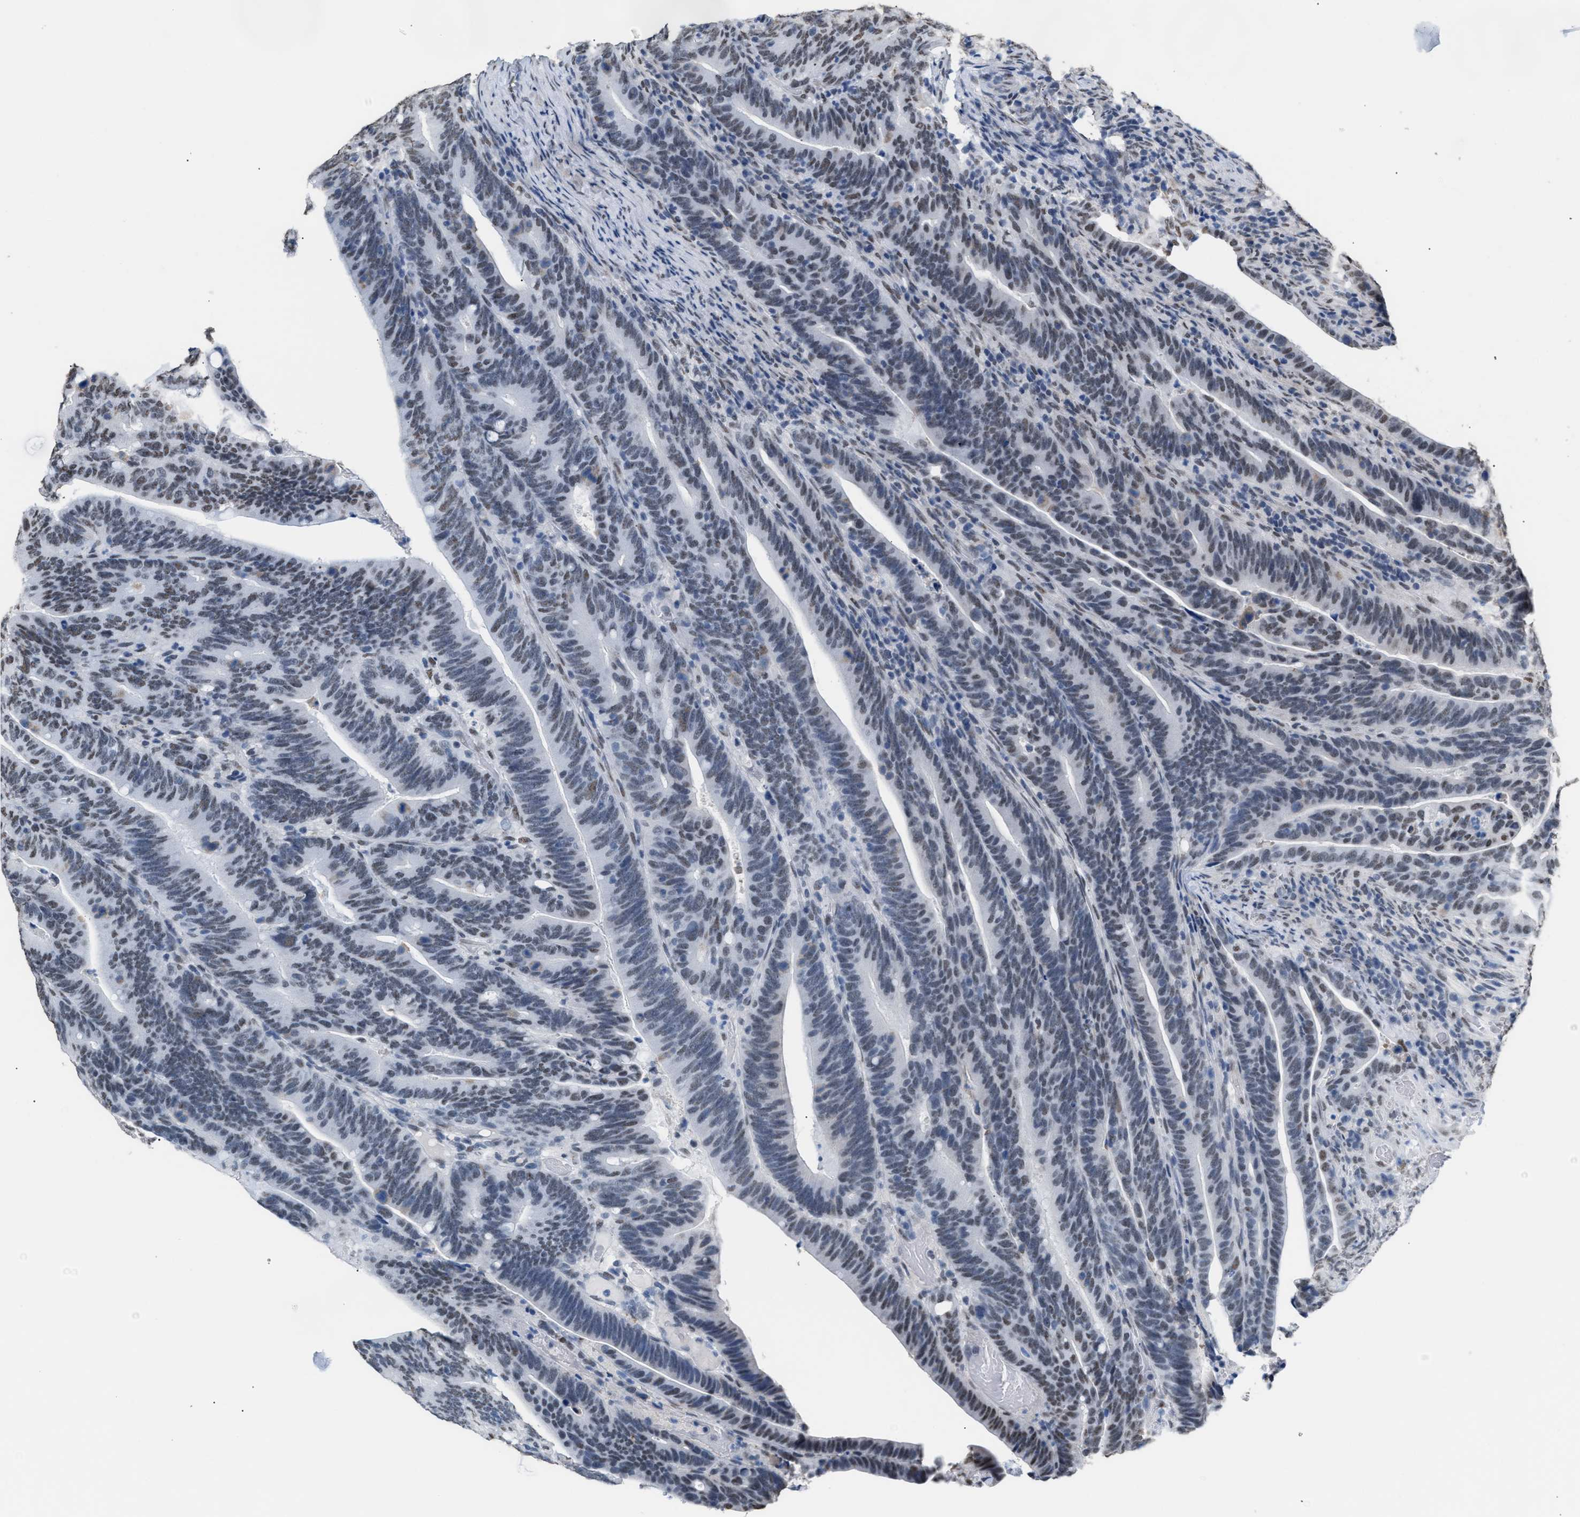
{"staining": {"intensity": "weak", "quantity": "25%-75%", "location": "nuclear"}, "tissue": "colorectal cancer", "cell_type": "Tumor cells", "image_type": "cancer", "snomed": [{"axis": "morphology", "description": "Adenocarcinoma, NOS"}, {"axis": "topography", "description": "Colon"}], "caption": "Immunohistochemical staining of human adenocarcinoma (colorectal) reveals weak nuclear protein staining in approximately 25%-75% of tumor cells.", "gene": "CCAR2", "patient": {"sex": "female", "age": 66}}